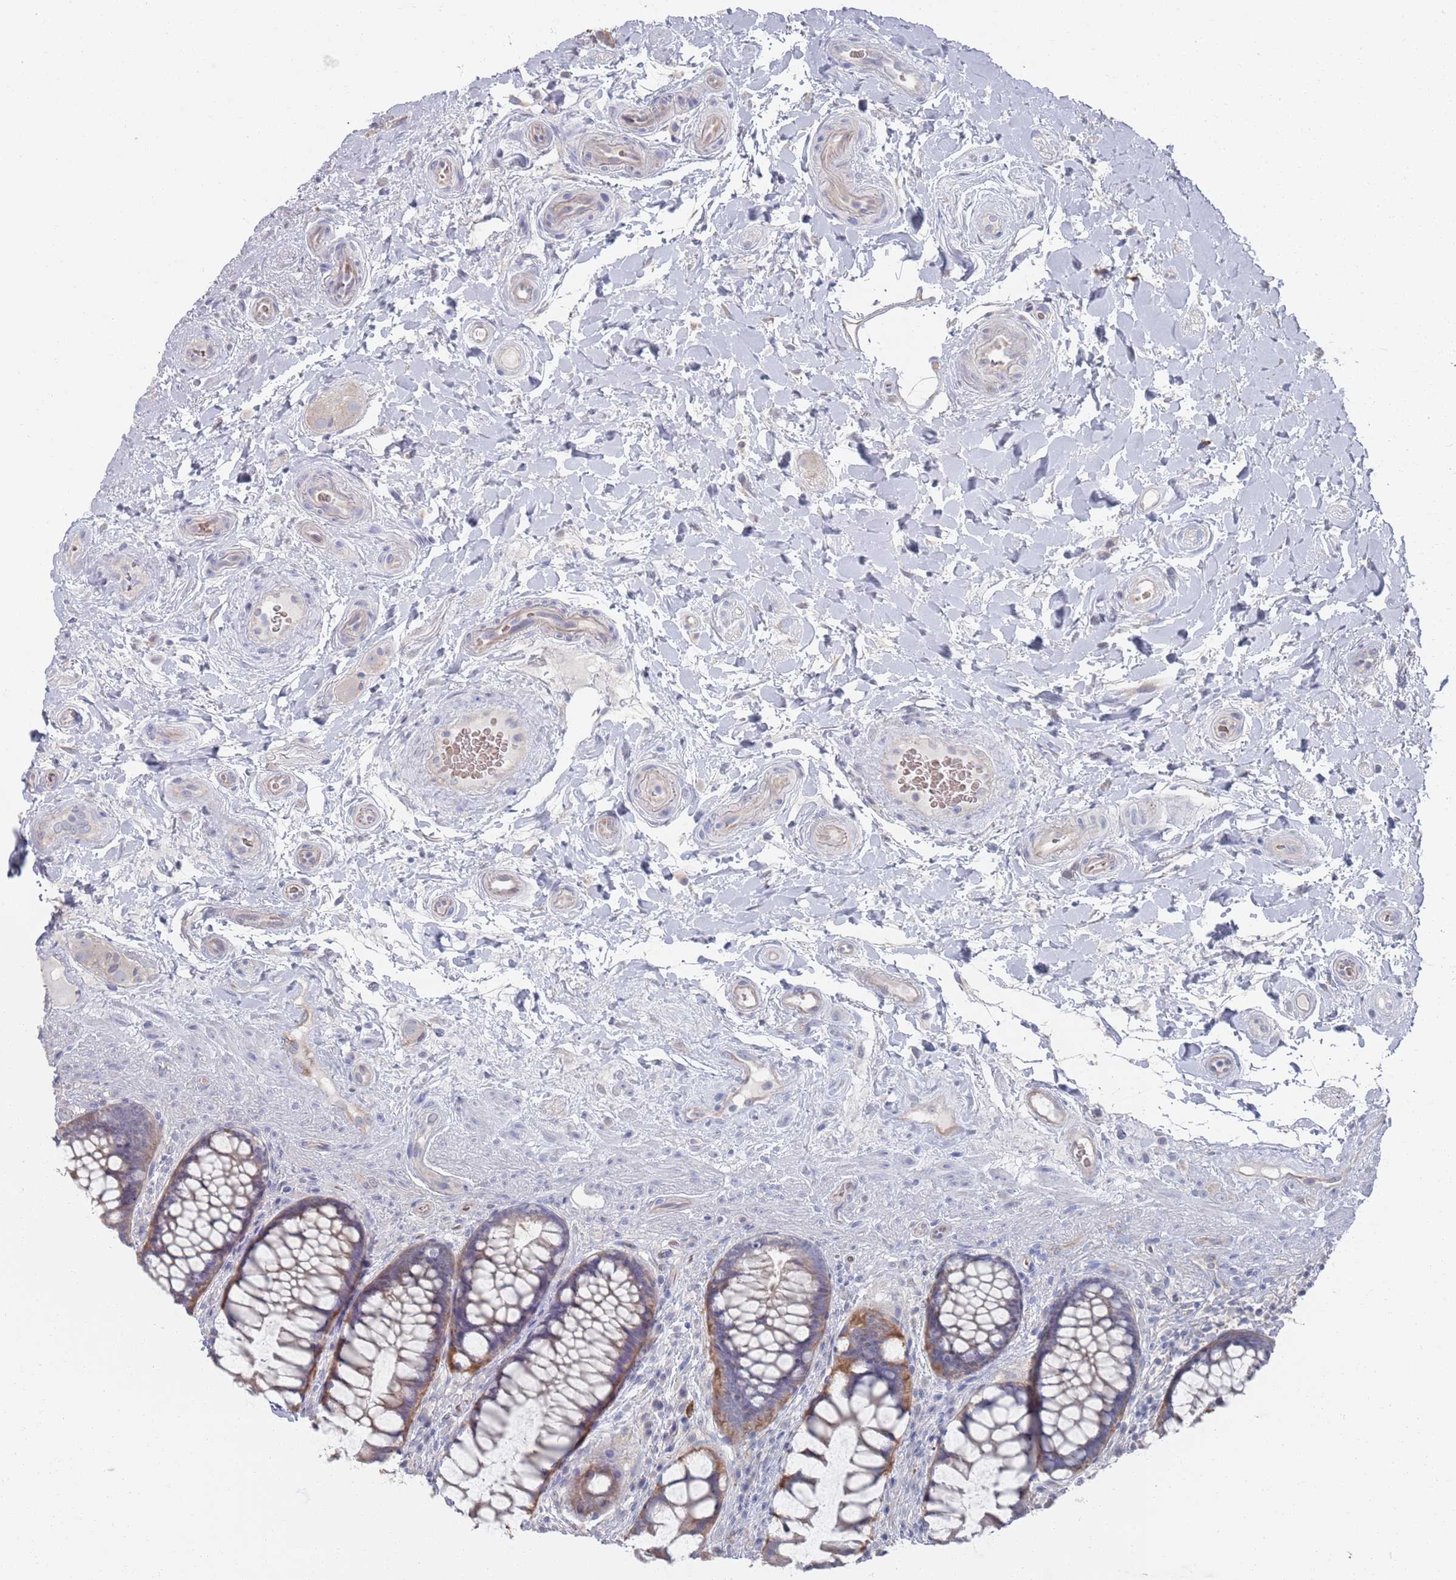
{"staining": {"intensity": "moderate", "quantity": "<25%", "location": "cytoplasmic/membranous"}, "tissue": "rectum", "cell_type": "Glandular cells", "image_type": "normal", "snomed": [{"axis": "morphology", "description": "Normal tissue, NOS"}, {"axis": "topography", "description": "Rectum"}], "caption": "Immunohistochemistry of benign rectum reveals low levels of moderate cytoplasmic/membranous positivity in about <25% of glandular cells.", "gene": "TMCO3", "patient": {"sex": "female", "age": 58}}